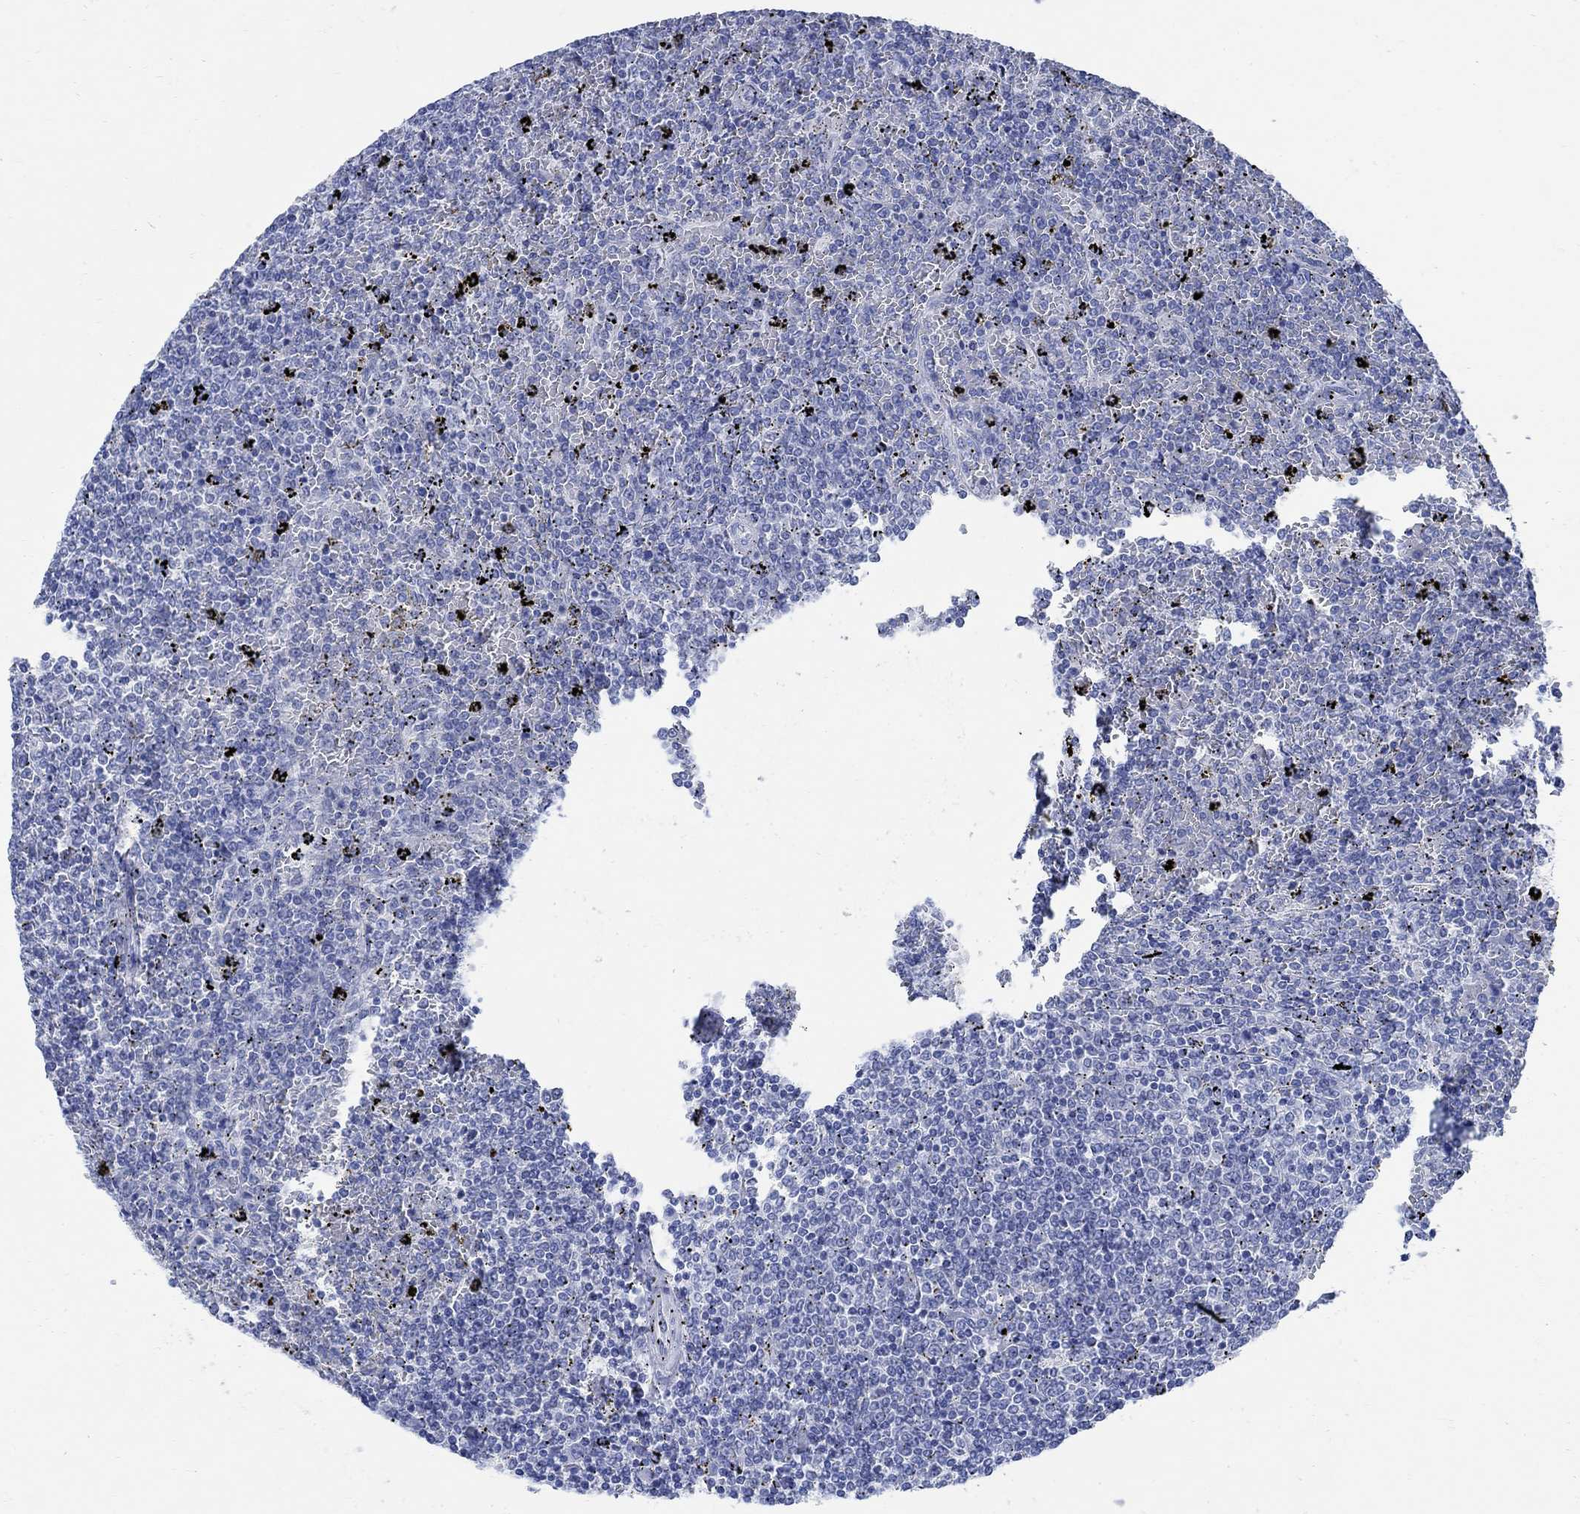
{"staining": {"intensity": "negative", "quantity": "none", "location": "none"}, "tissue": "lymphoma", "cell_type": "Tumor cells", "image_type": "cancer", "snomed": [{"axis": "morphology", "description": "Malignant lymphoma, non-Hodgkin's type, Low grade"}, {"axis": "topography", "description": "Spleen"}], "caption": "A micrograph of malignant lymphoma, non-Hodgkin's type (low-grade) stained for a protein displays no brown staining in tumor cells.", "gene": "CAMK2N1", "patient": {"sex": "female", "age": 77}}